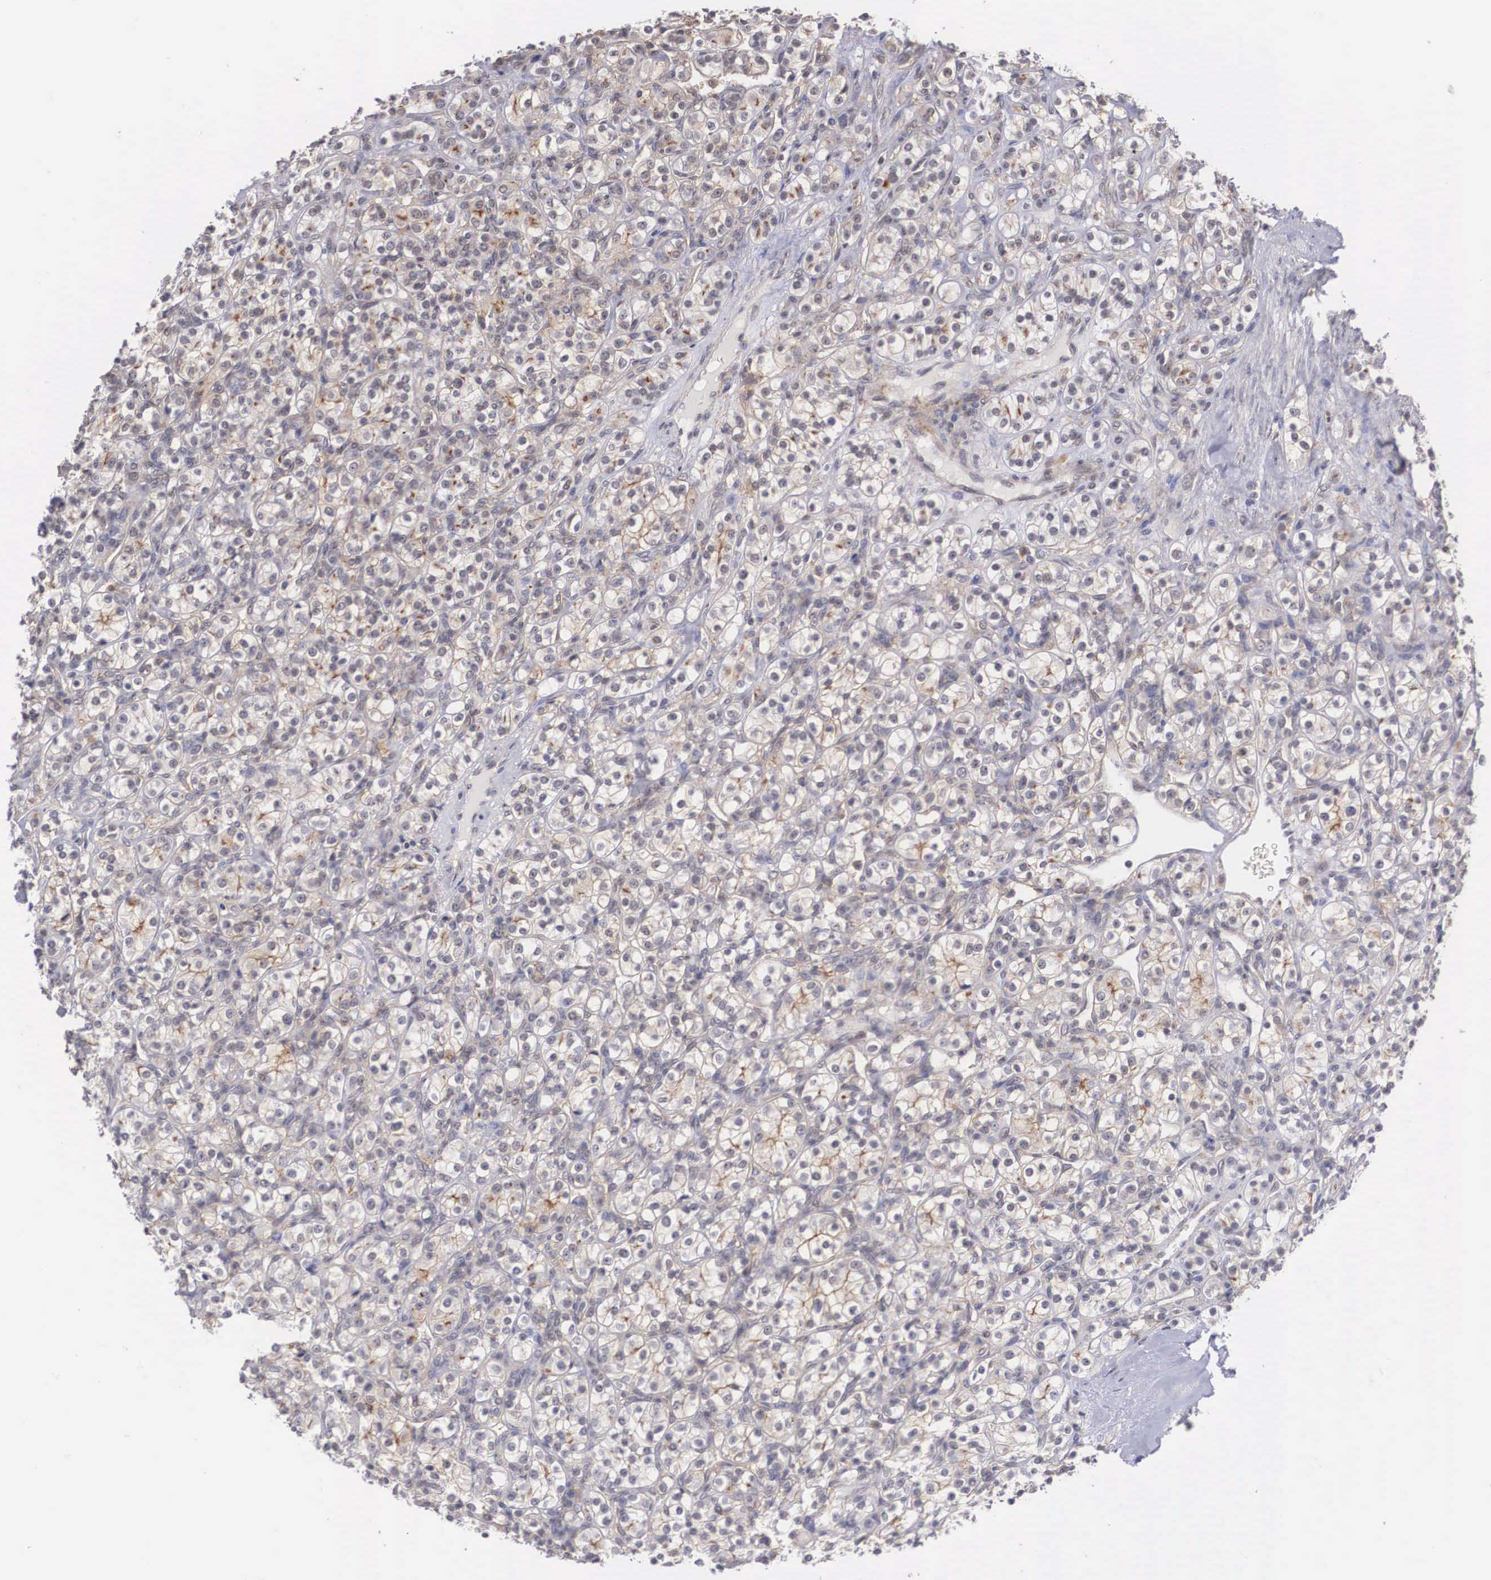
{"staining": {"intensity": "weak", "quantity": "25%-75%", "location": "cytoplasmic/membranous"}, "tissue": "renal cancer", "cell_type": "Tumor cells", "image_type": "cancer", "snomed": [{"axis": "morphology", "description": "Adenocarcinoma, NOS"}, {"axis": "topography", "description": "Kidney"}], "caption": "Protein staining by immunohistochemistry (IHC) demonstrates weak cytoplasmic/membranous positivity in approximately 25%-75% of tumor cells in renal adenocarcinoma.", "gene": "NR4A2", "patient": {"sex": "male", "age": 77}}